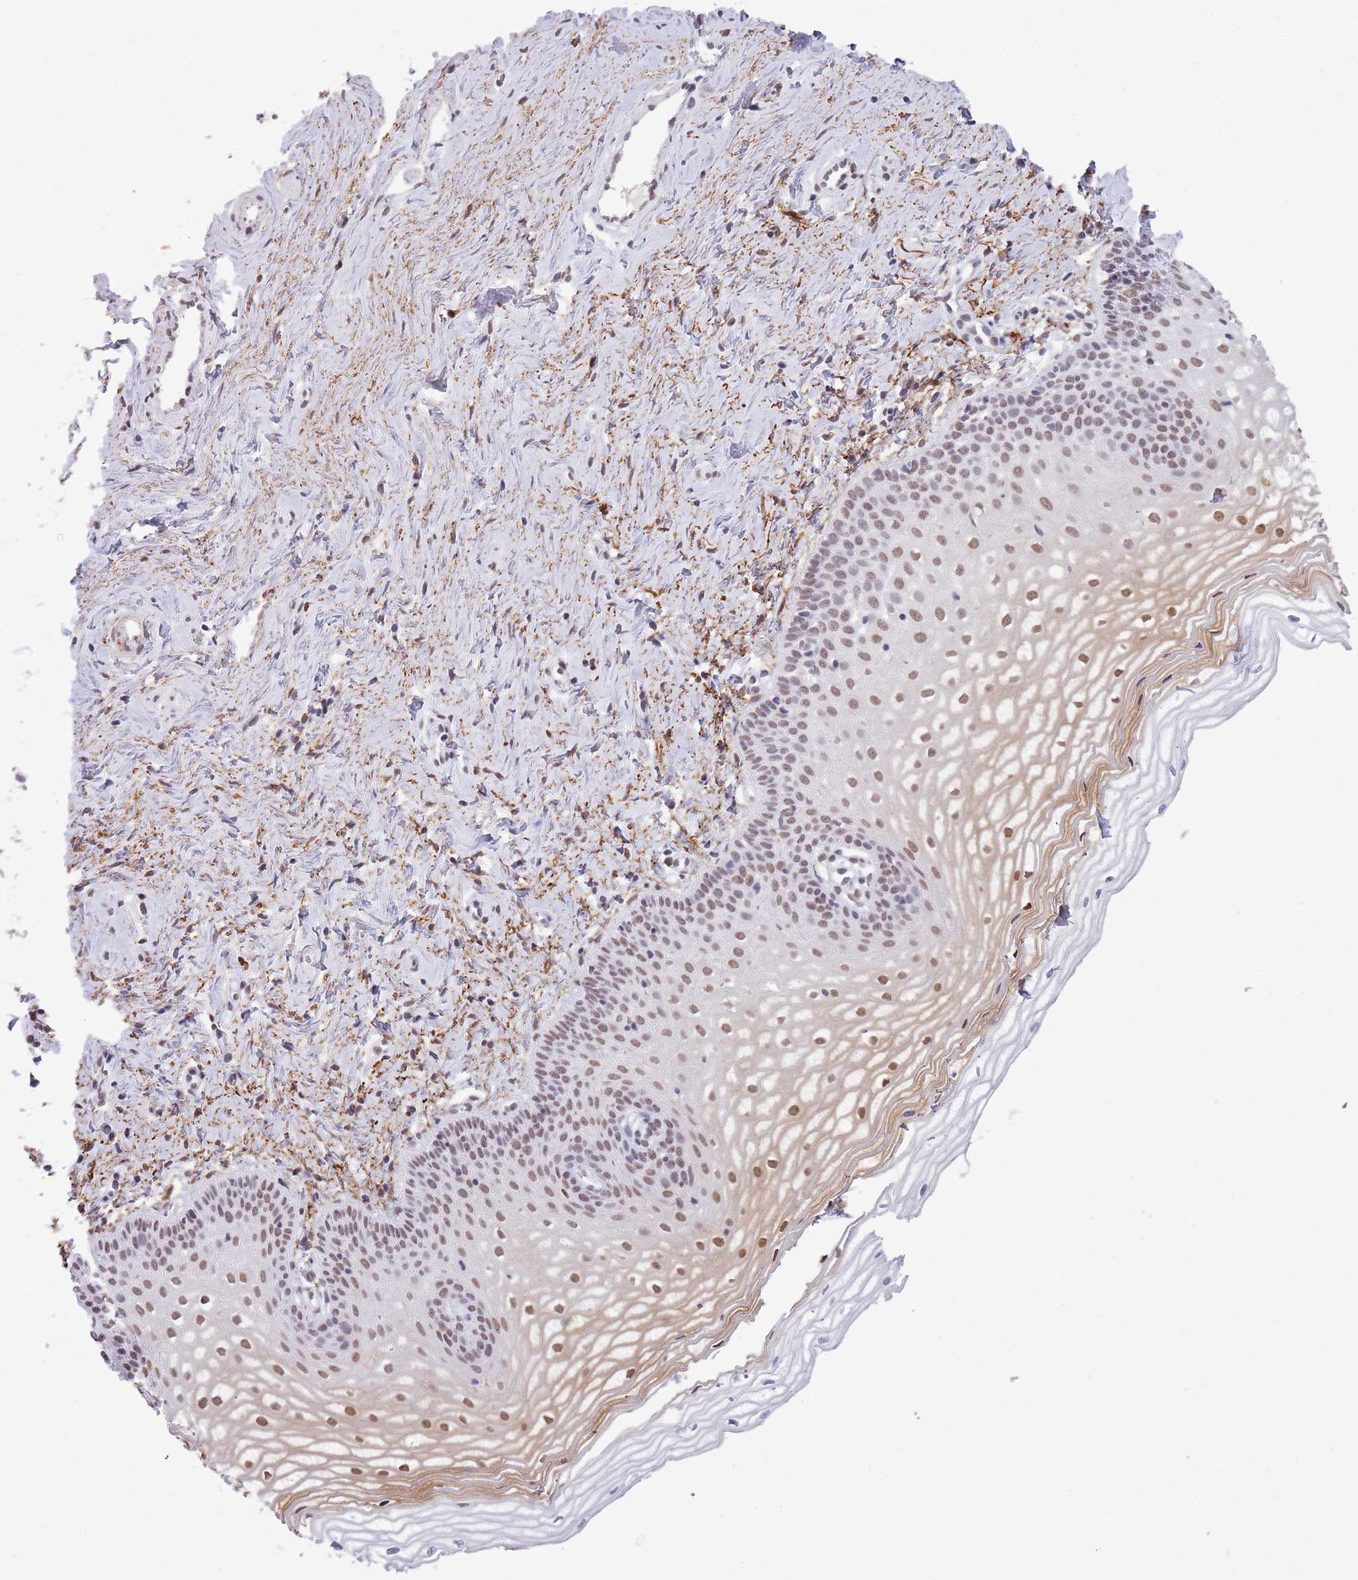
{"staining": {"intensity": "moderate", "quantity": ">75%", "location": "nuclear"}, "tissue": "vagina", "cell_type": "Squamous epithelial cells", "image_type": "normal", "snomed": [{"axis": "morphology", "description": "Normal tissue, NOS"}, {"axis": "topography", "description": "Vagina"}], "caption": "Immunohistochemical staining of unremarkable human vagina shows moderate nuclear protein expression in about >75% of squamous epithelial cells. The protein is shown in brown color, while the nuclei are stained blue.", "gene": "TRIM32", "patient": {"sex": "female", "age": 56}}